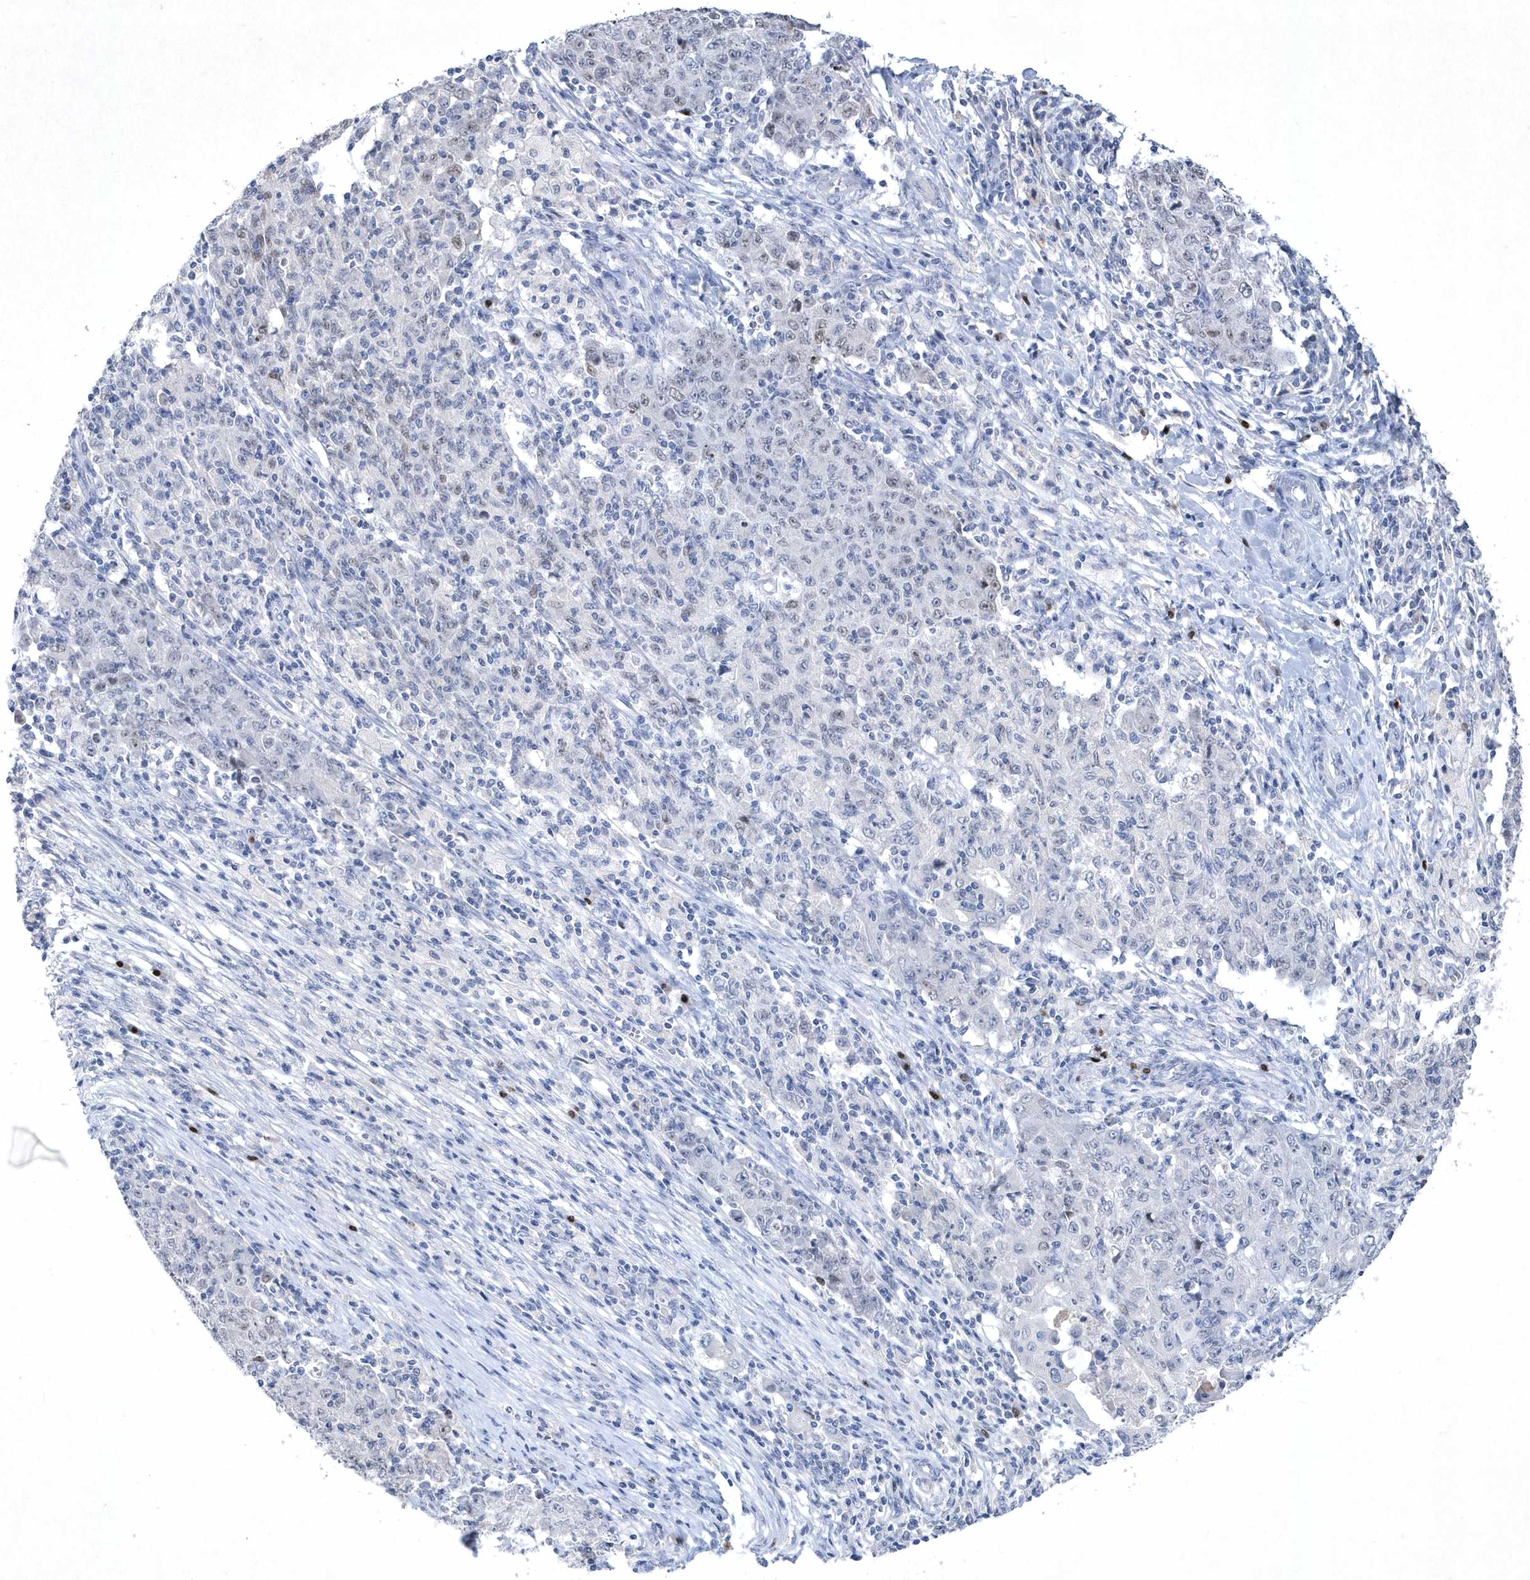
{"staining": {"intensity": "weak", "quantity": "<25%", "location": "nuclear"}, "tissue": "ovarian cancer", "cell_type": "Tumor cells", "image_type": "cancer", "snomed": [{"axis": "morphology", "description": "Carcinoma, endometroid"}, {"axis": "topography", "description": "Ovary"}], "caption": "Immunohistochemistry (IHC) of human ovarian cancer (endometroid carcinoma) exhibits no positivity in tumor cells.", "gene": "BHLHA15", "patient": {"sex": "female", "age": 42}}